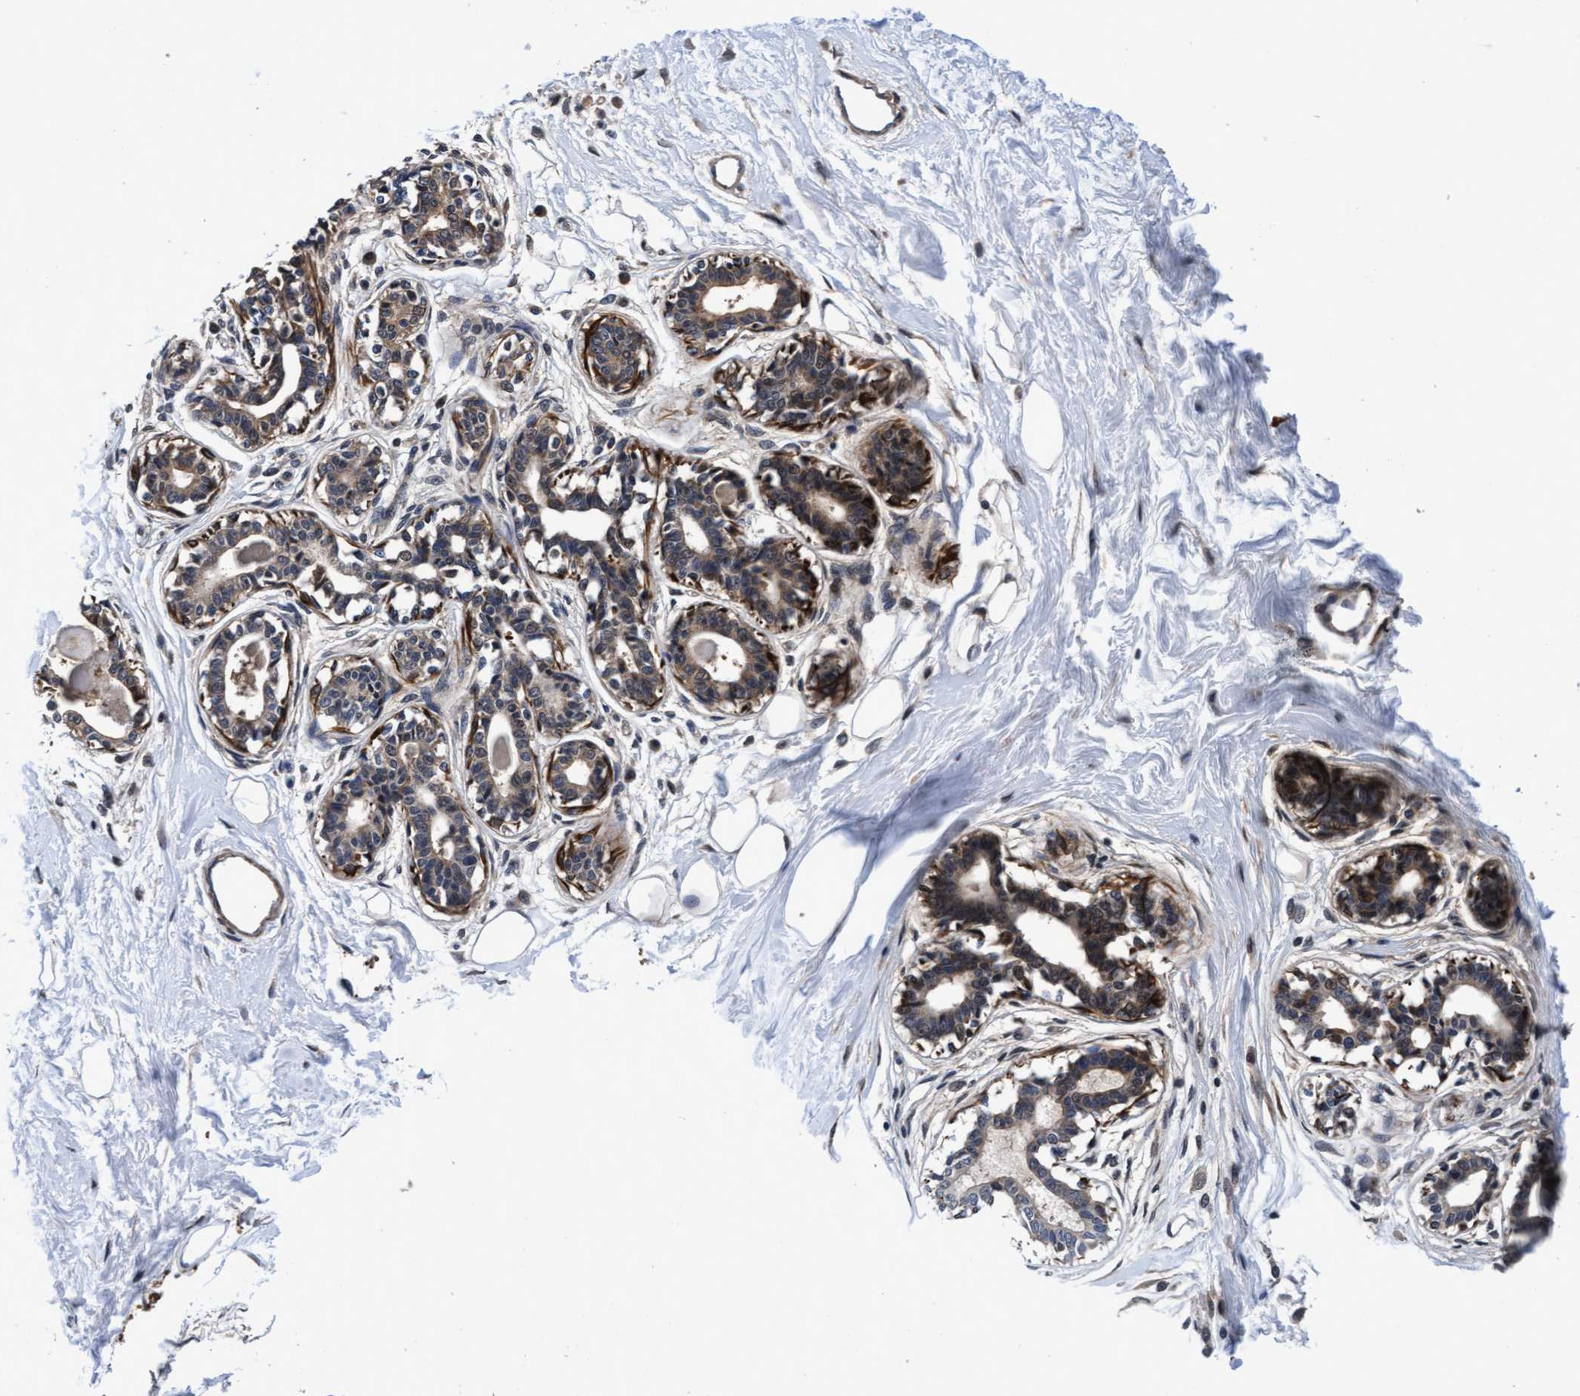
{"staining": {"intensity": "negative", "quantity": "none", "location": "none"}, "tissue": "breast", "cell_type": "Adipocytes", "image_type": "normal", "snomed": [{"axis": "morphology", "description": "Normal tissue, NOS"}, {"axis": "topography", "description": "Breast"}], "caption": "There is no significant positivity in adipocytes of breast. (Brightfield microscopy of DAB IHC at high magnification).", "gene": "EFCAB13", "patient": {"sex": "female", "age": 45}}